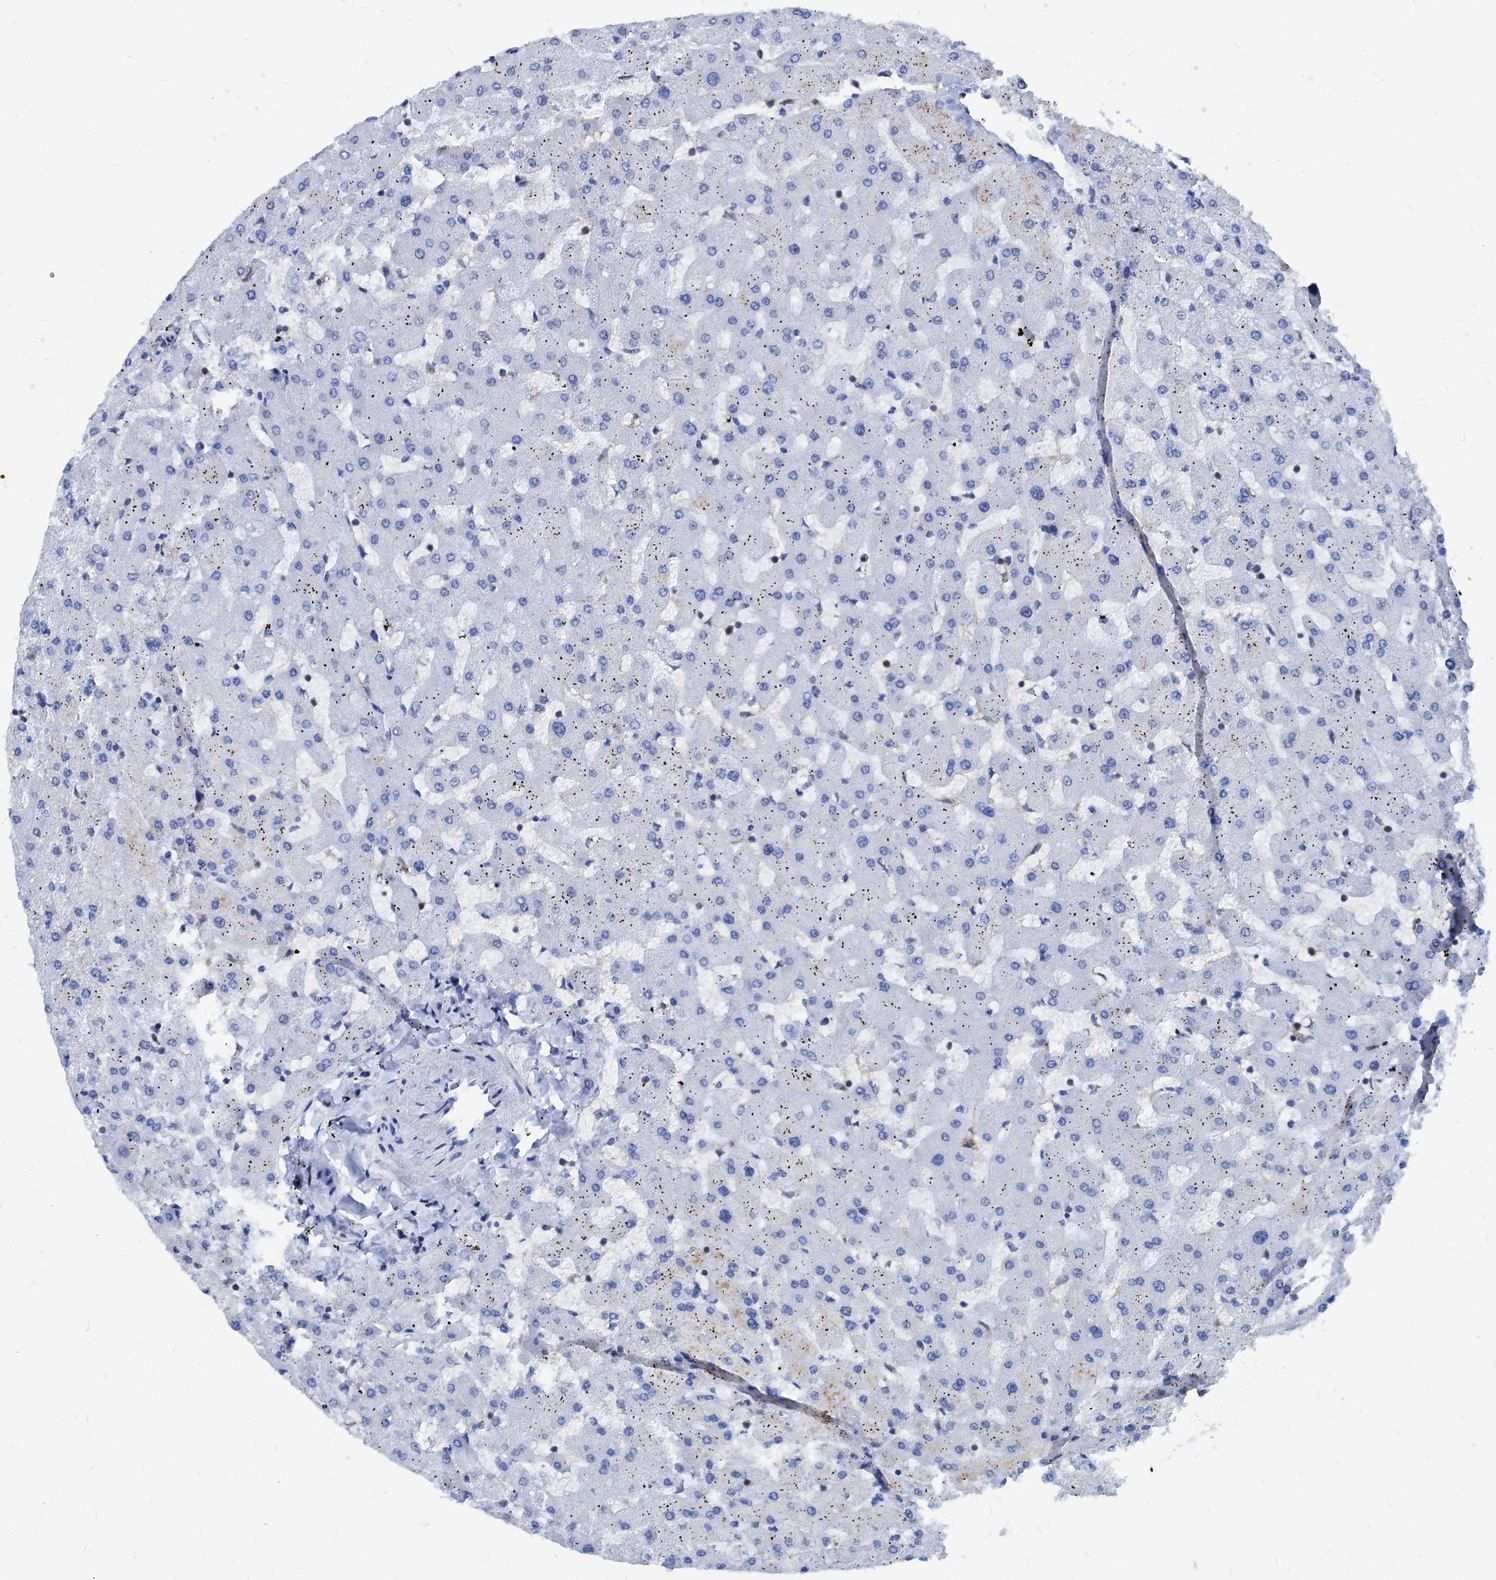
{"staining": {"intensity": "negative", "quantity": "none", "location": "none"}, "tissue": "liver", "cell_type": "Cholangiocytes", "image_type": "normal", "snomed": [{"axis": "morphology", "description": "Normal tissue, NOS"}, {"axis": "topography", "description": "Liver"}], "caption": "Liver stained for a protein using IHC shows no staining cholangiocytes.", "gene": "LCP2", "patient": {"sex": "female", "age": 63}}